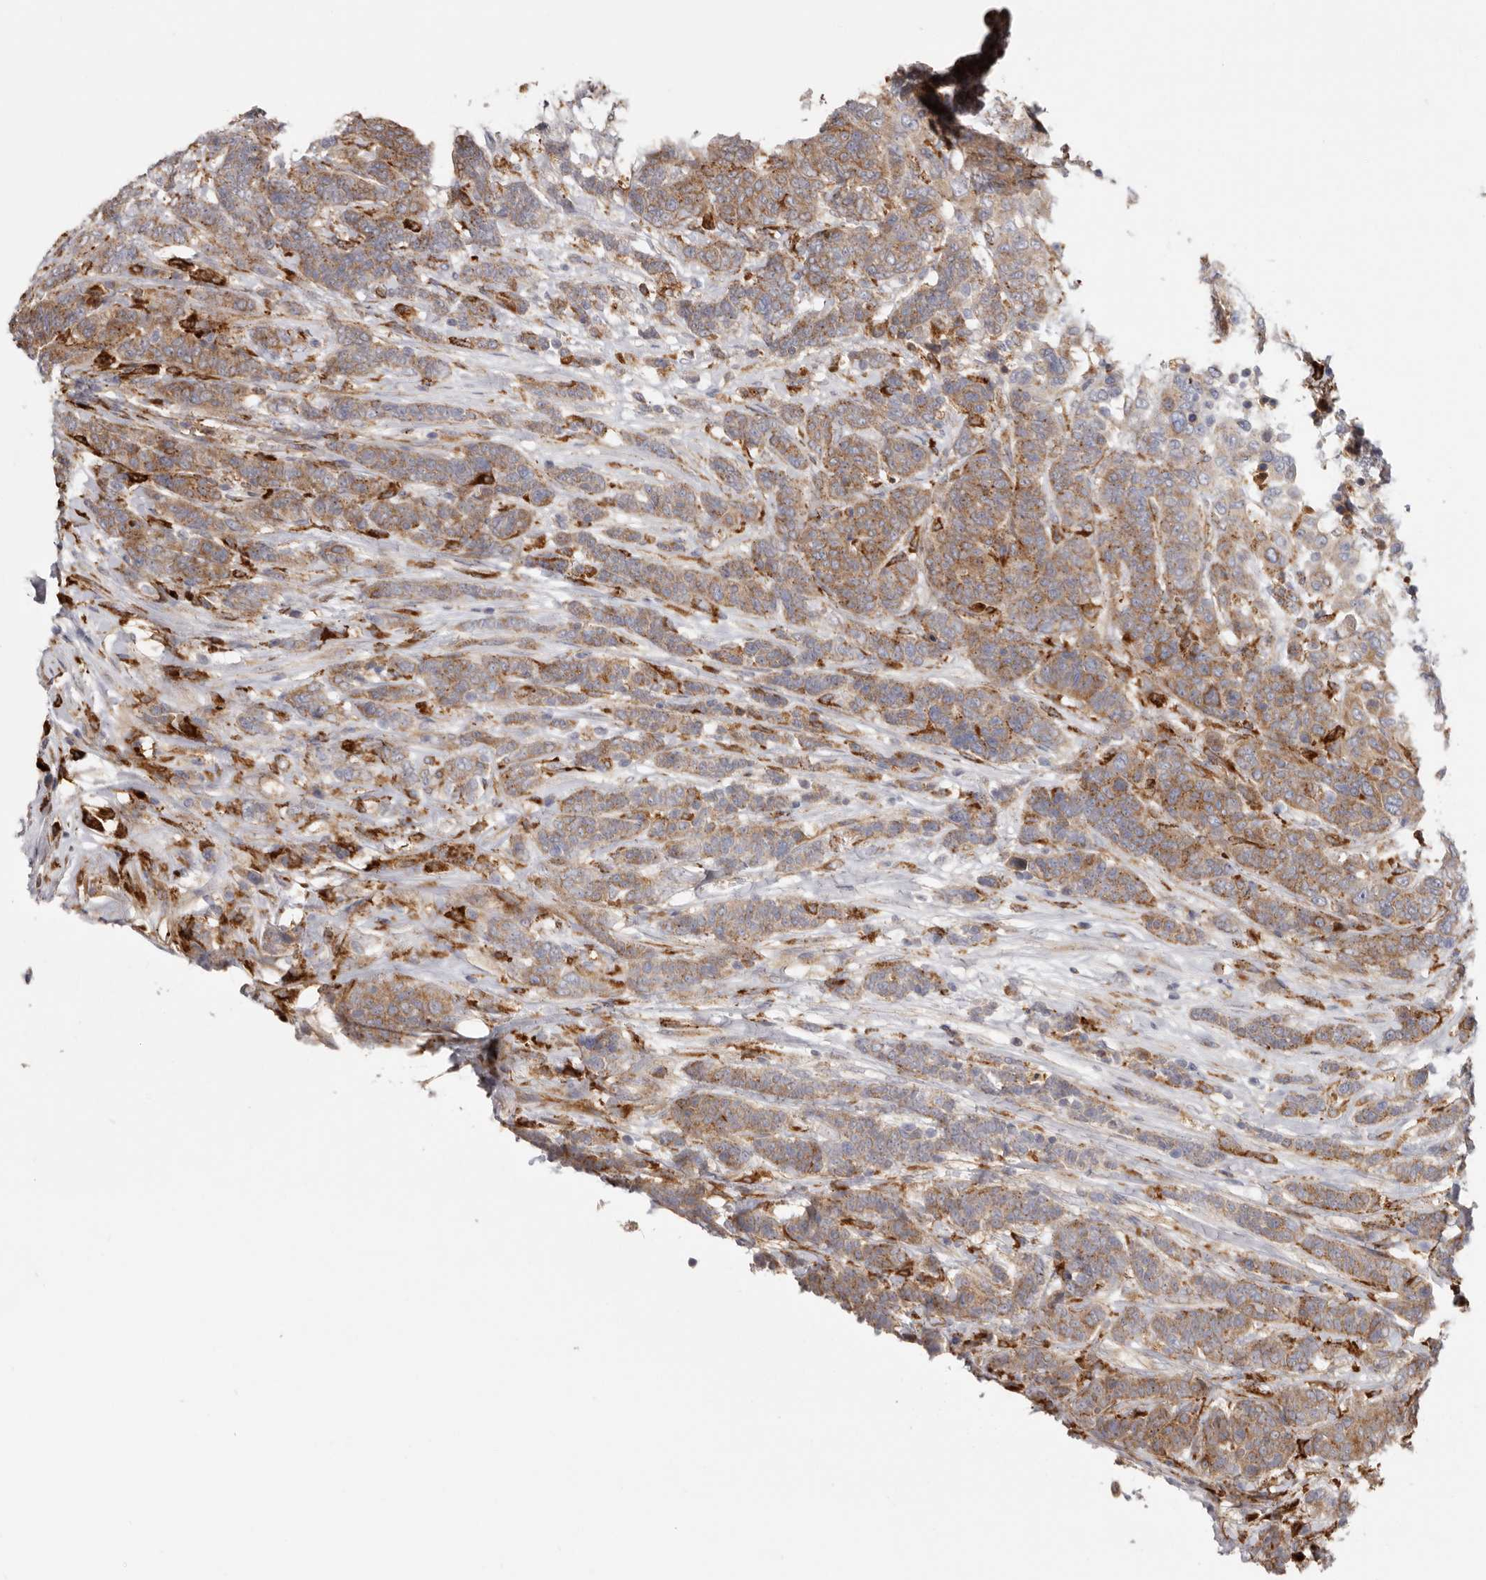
{"staining": {"intensity": "moderate", "quantity": ">75%", "location": "cytoplasmic/membranous"}, "tissue": "breast cancer", "cell_type": "Tumor cells", "image_type": "cancer", "snomed": [{"axis": "morphology", "description": "Duct carcinoma"}, {"axis": "topography", "description": "Breast"}], "caption": "This photomicrograph displays IHC staining of human breast cancer (intraductal carcinoma), with medium moderate cytoplasmic/membranous positivity in approximately >75% of tumor cells.", "gene": "GRN", "patient": {"sex": "female", "age": 37}}